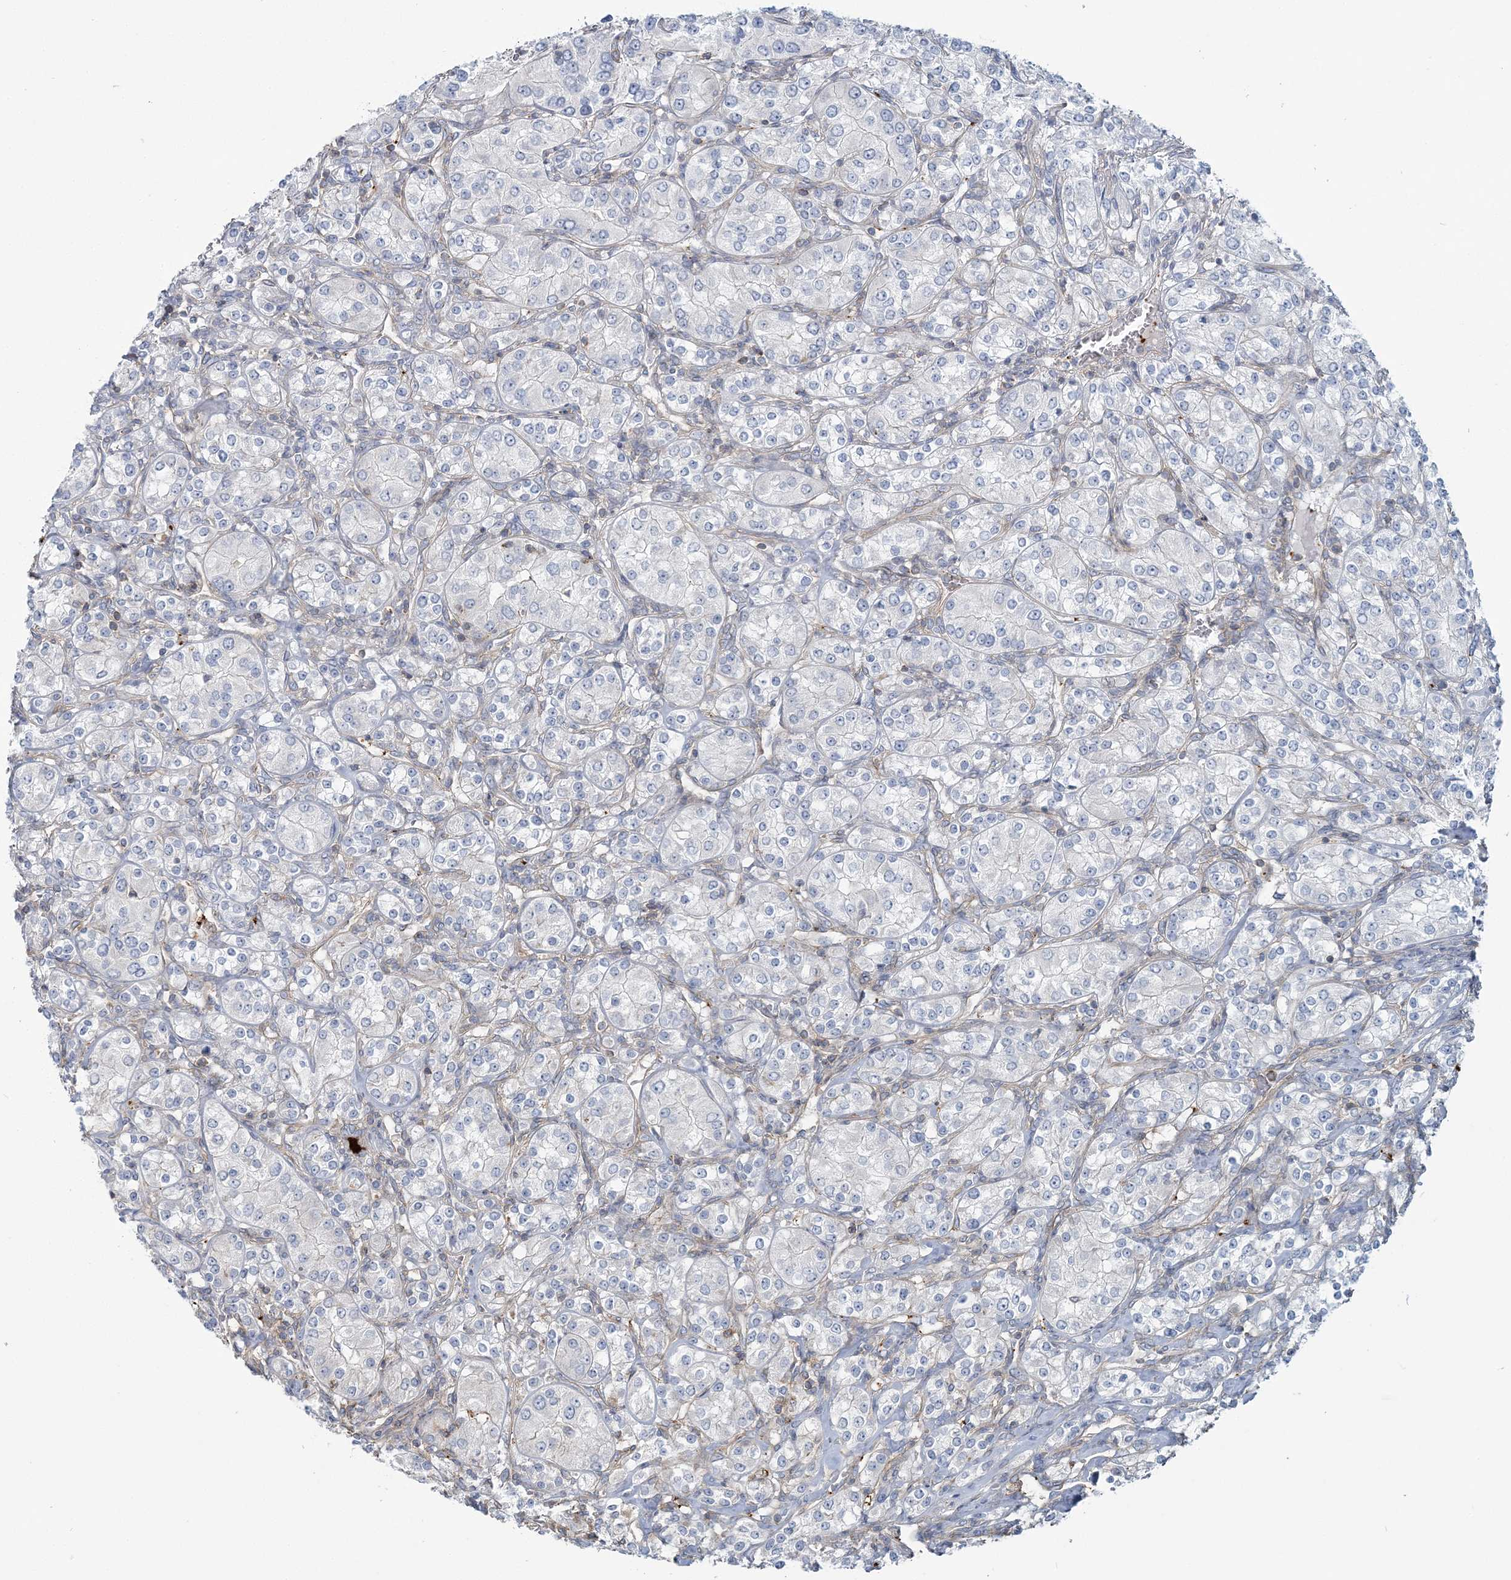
{"staining": {"intensity": "negative", "quantity": "none", "location": "none"}, "tissue": "renal cancer", "cell_type": "Tumor cells", "image_type": "cancer", "snomed": [{"axis": "morphology", "description": "Adenocarcinoma, NOS"}, {"axis": "topography", "description": "Kidney"}], "caption": "A micrograph of human renal adenocarcinoma is negative for staining in tumor cells. Nuclei are stained in blue.", "gene": "CUEDC2", "patient": {"sex": "male", "age": 77}}